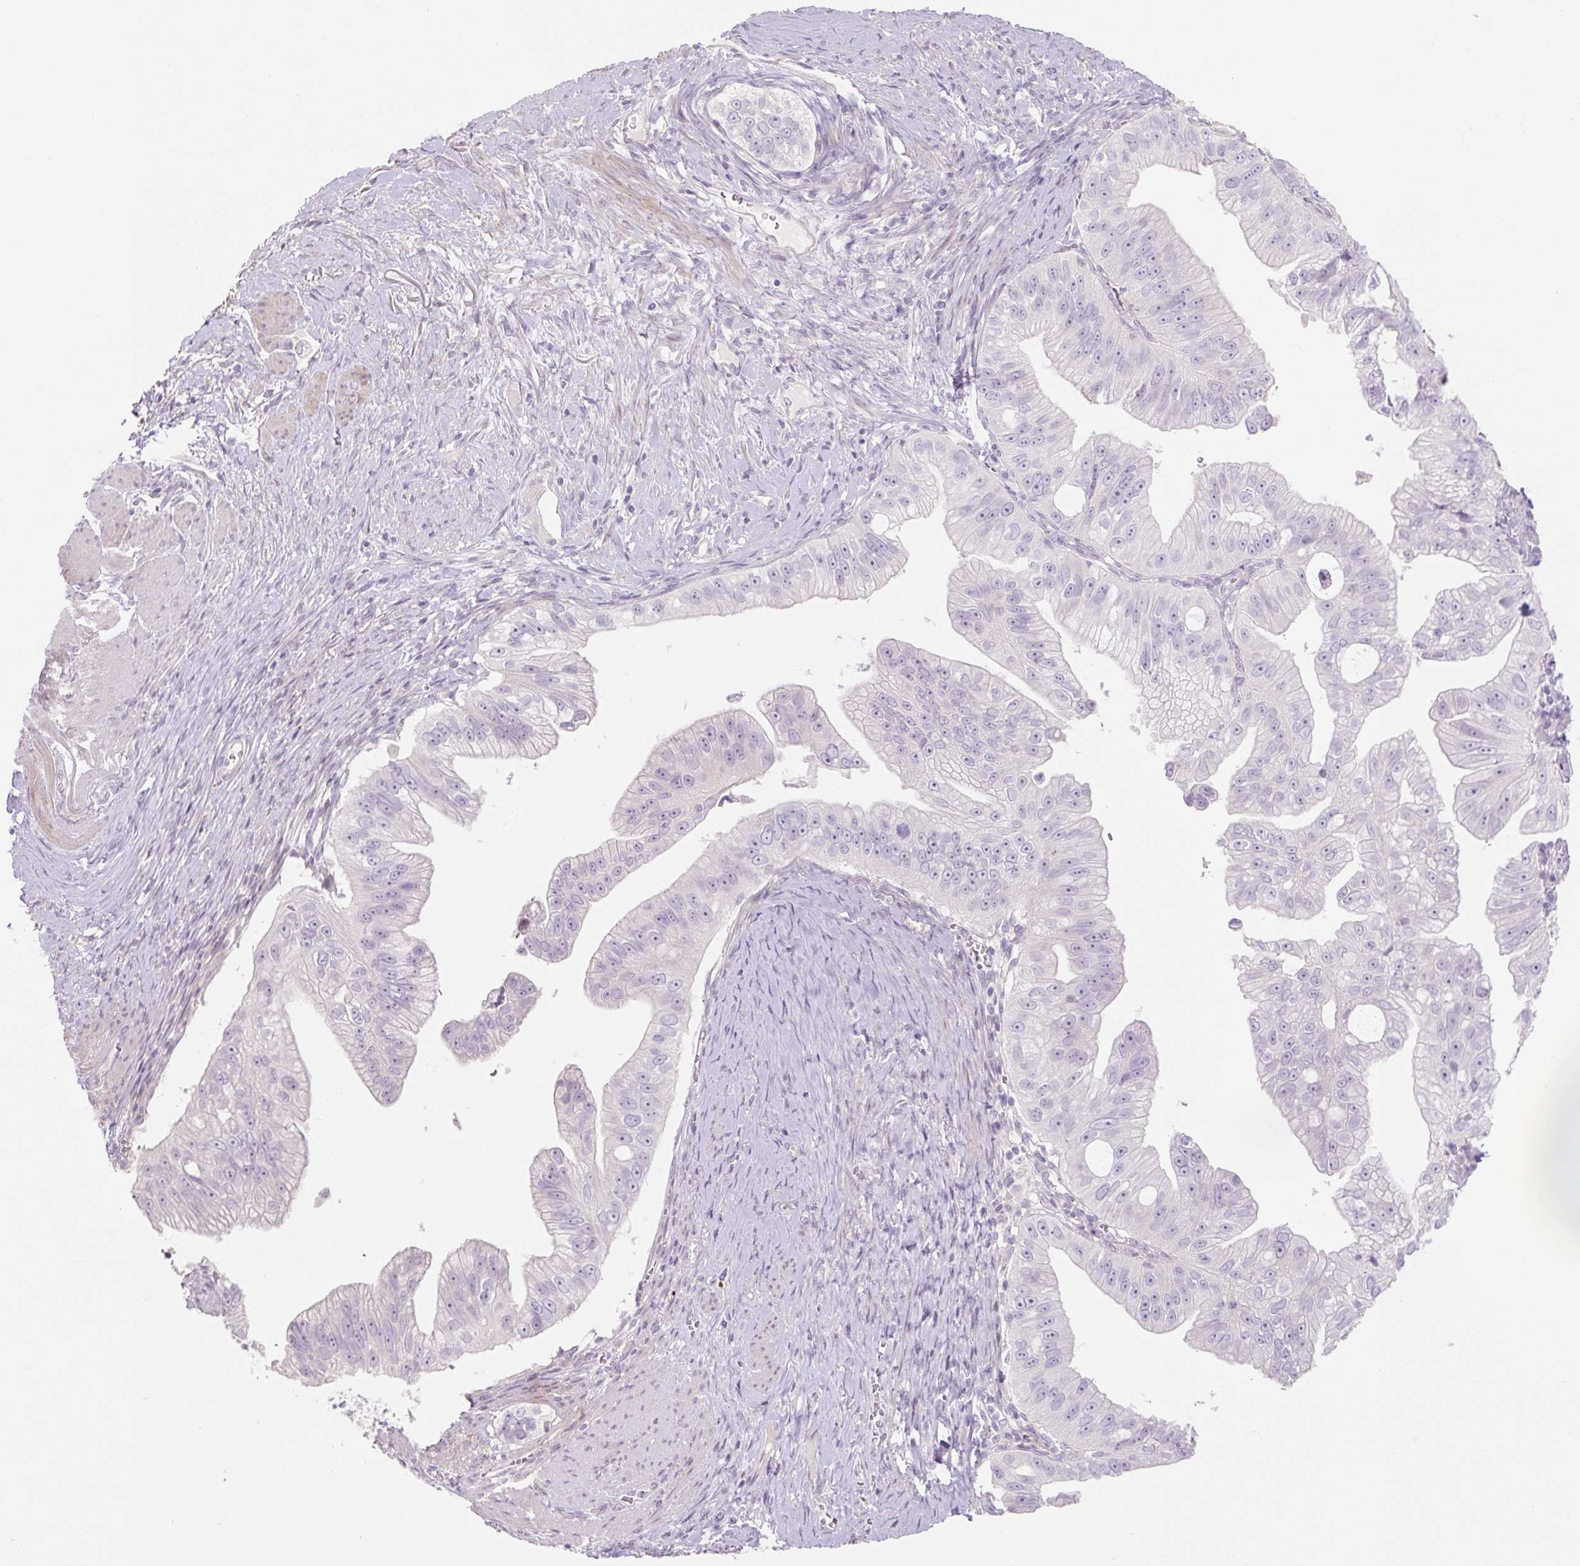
{"staining": {"intensity": "negative", "quantity": "none", "location": "none"}, "tissue": "pancreatic cancer", "cell_type": "Tumor cells", "image_type": "cancer", "snomed": [{"axis": "morphology", "description": "Adenocarcinoma, NOS"}, {"axis": "topography", "description": "Pancreas"}], "caption": "Immunohistochemistry micrograph of neoplastic tissue: pancreatic cancer (adenocarcinoma) stained with DAB (3,3'-diaminobenzidine) shows no significant protein positivity in tumor cells.", "gene": "ZNF552", "patient": {"sex": "male", "age": 70}}